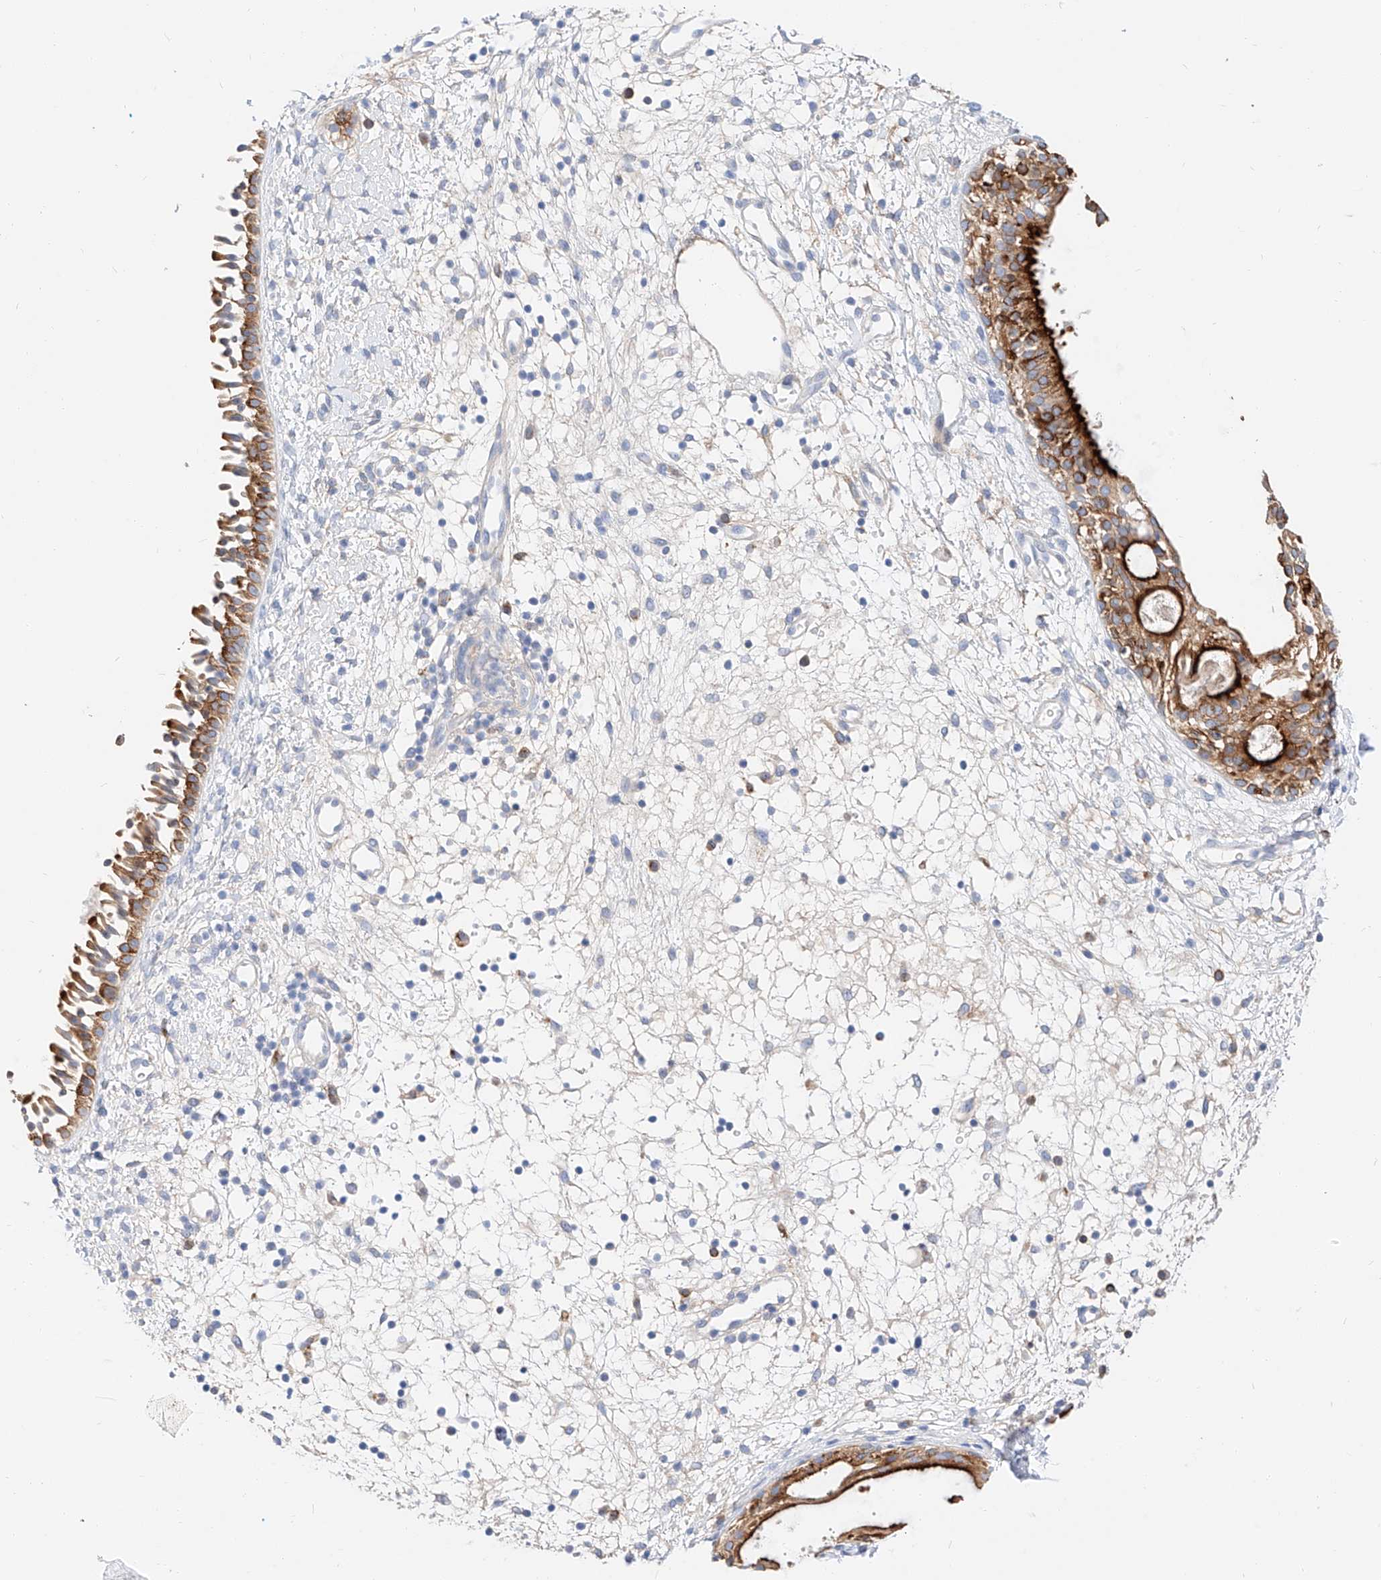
{"staining": {"intensity": "strong", "quantity": ">75%", "location": "cytoplasmic/membranous"}, "tissue": "nasopharynx", "cell_type": "Respiratory epithelial cells", "image_type": "normal", "snomed": [{"axis": "morphology", "description": "Normal tissue, NOS"}, {"axis": "topography", "description": "Nasopharynx"}], "caption": "IHC of unremarkable nasopharynx displays high levels of strong cytoplasmic/membranous staining in about >75% of respiratory epithelial cells. The staining was performed using DAB (3,3'-diaminobenzidine) to visualize the protein expression in brown, while the nuclei were stained in blue with hematoxylin (Magnification: 20x).", "gene": "MAP7", "patient": {"sex": "male", "age": 22}}